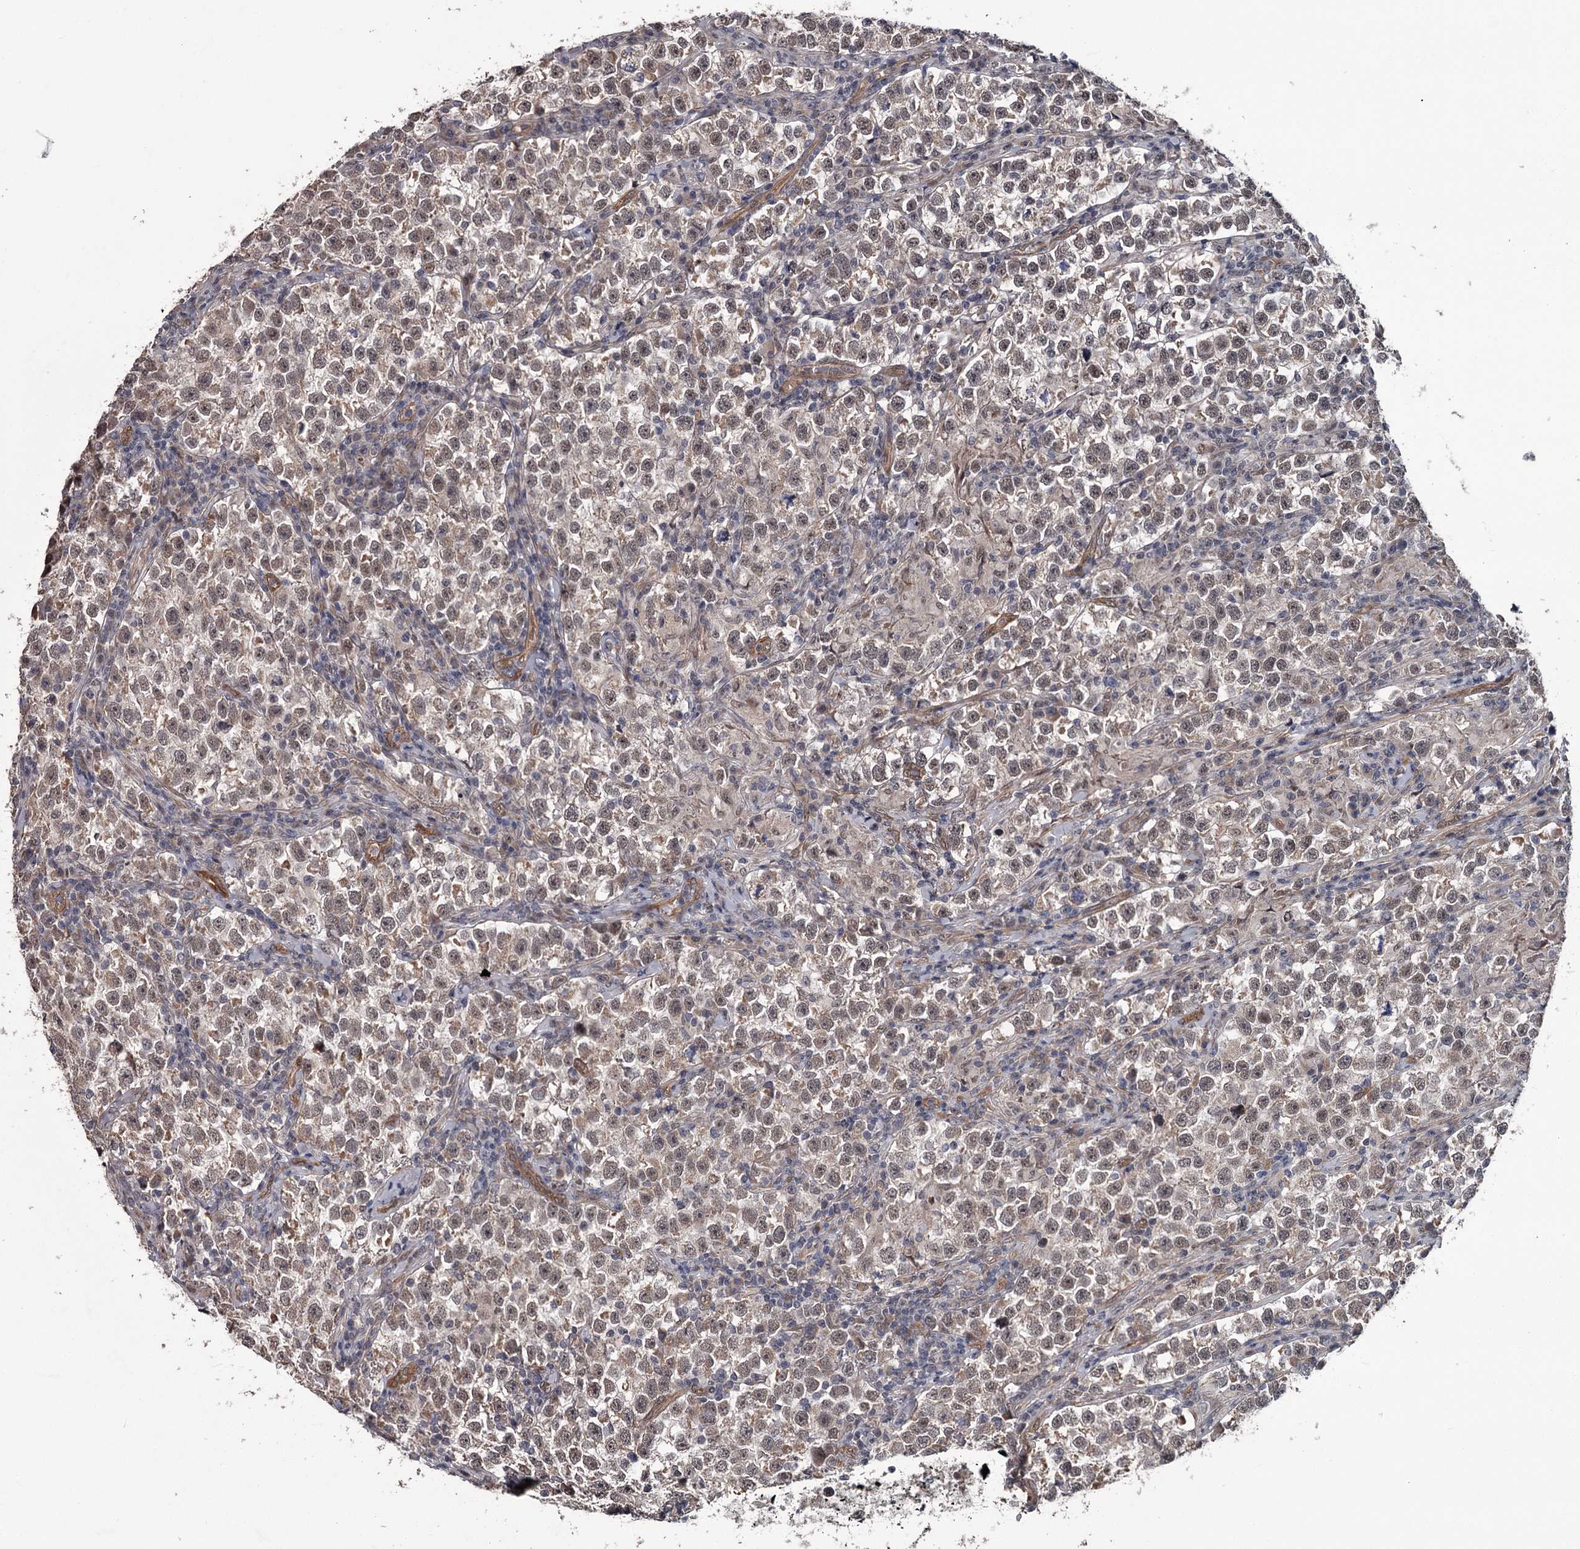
{"staining": {"intensity": "moderate", "quantity": ">75%", "location": "nuclear"}, "tissue": "testis cancer", "cell_type": "Tumor cells", "image_type": "cancer", "snomed": [{"axis": "morphology", "description": "Normal tissue, NOS"}, {"axis": "morphology", "description": "Seminoma, NOS"}, {"axis": "topography", "description": "Testis"}], "caption": "Moderate nuclear protein positivity is present in approximately >75% of tumor cells in testis seminoma.", "gene": "CDC42EP2", "patient": {"sex": "male", "age": 43}}